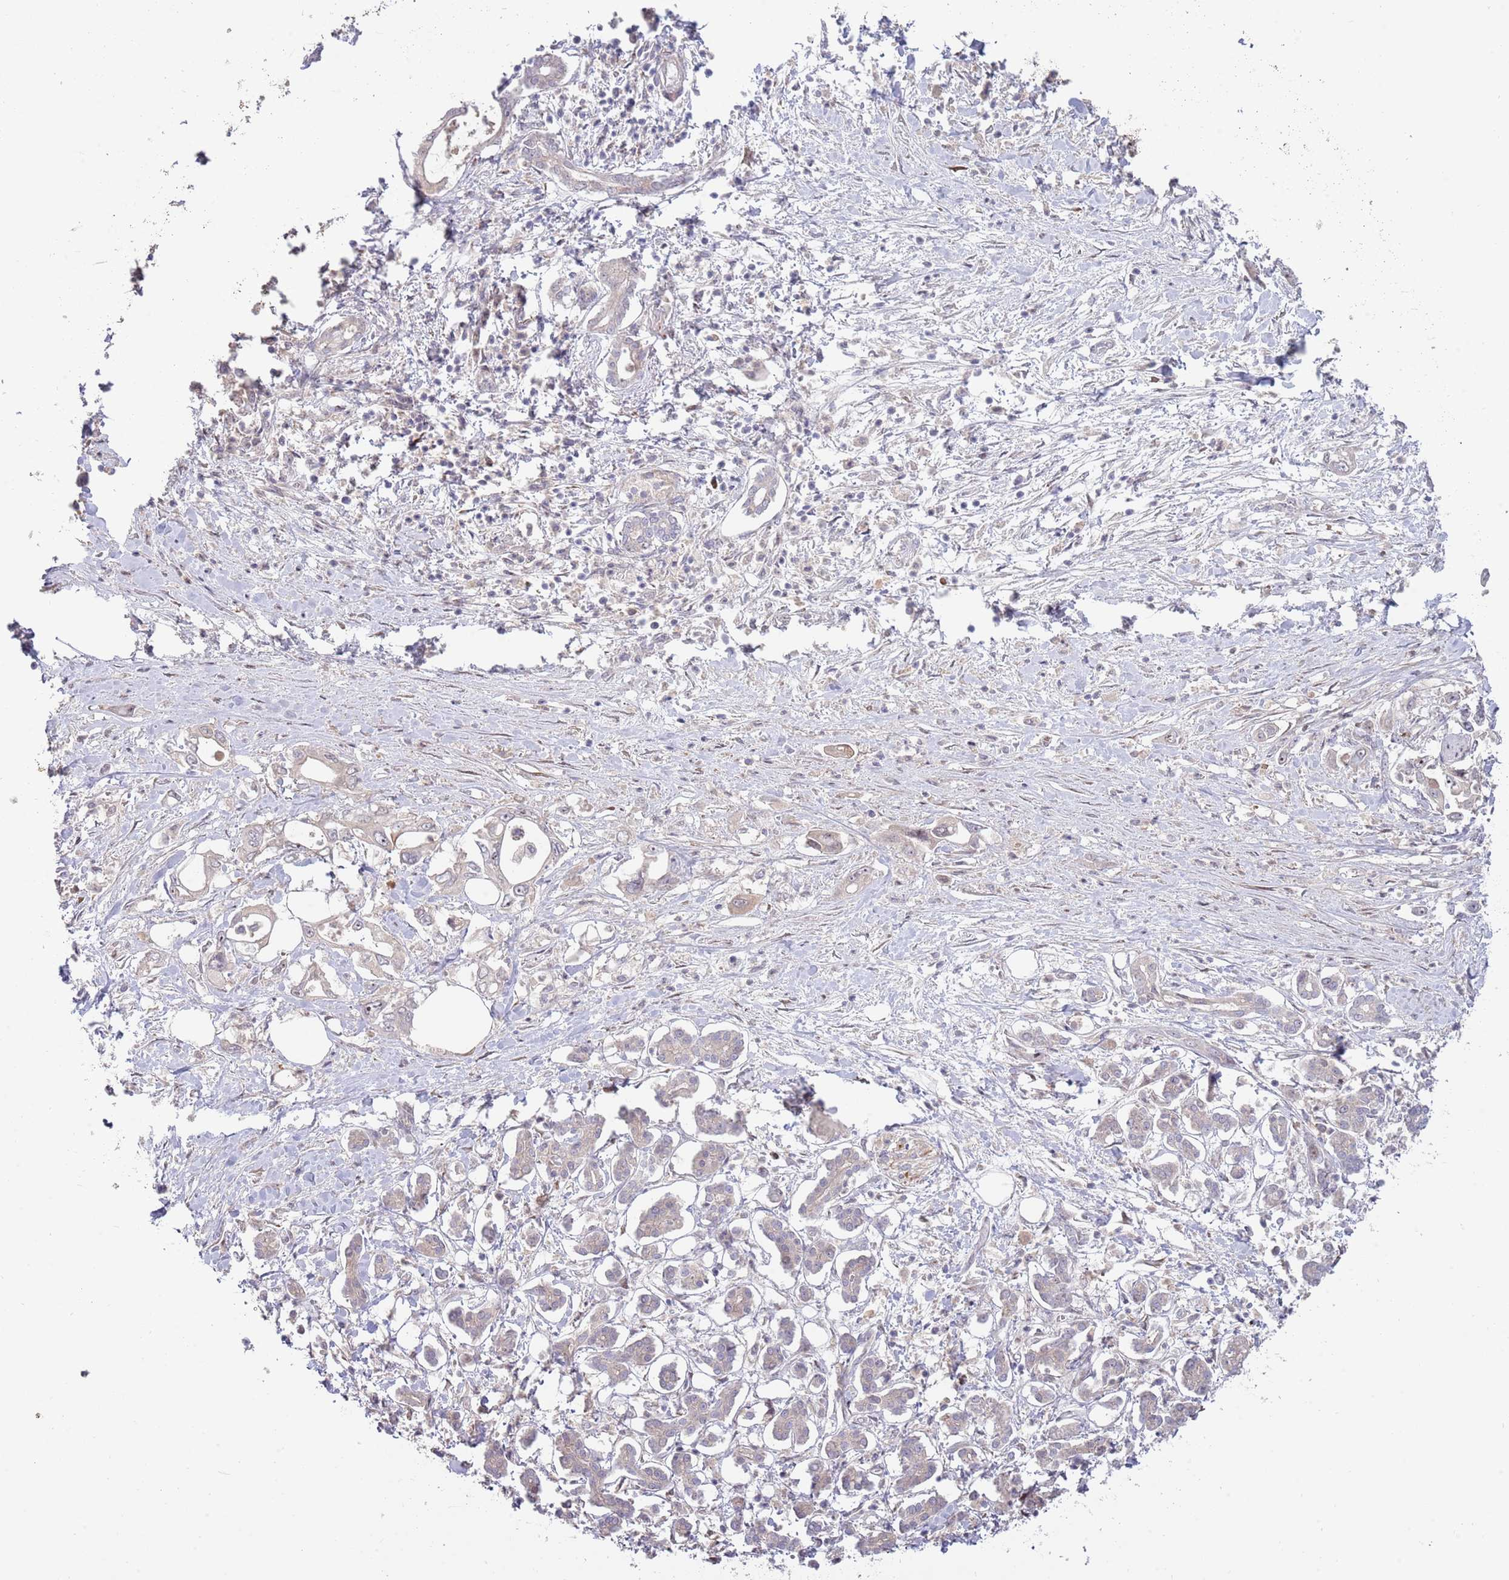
{"staining": {"intensity": "negative", "quantity": "none", "location": "none"}, "tissue": "pancreatic cancer", "cell_type": "Tumor cells", "image_type": "cancer", "snomed": [{"axis": "morphology", "description": "Adenocarcinoma, NOS"}, {"axis": "topography", "description": "Pancreas"}], "caption": "DAB (3,3'-diaminobenzidine) immunohistochemical staining of pancreatic cancer (adenocarcinoma) reveals no significant expression in tumor cells.", "gene": "SYNDIG1L", "patient": {"sex": "male", "age": 61}}